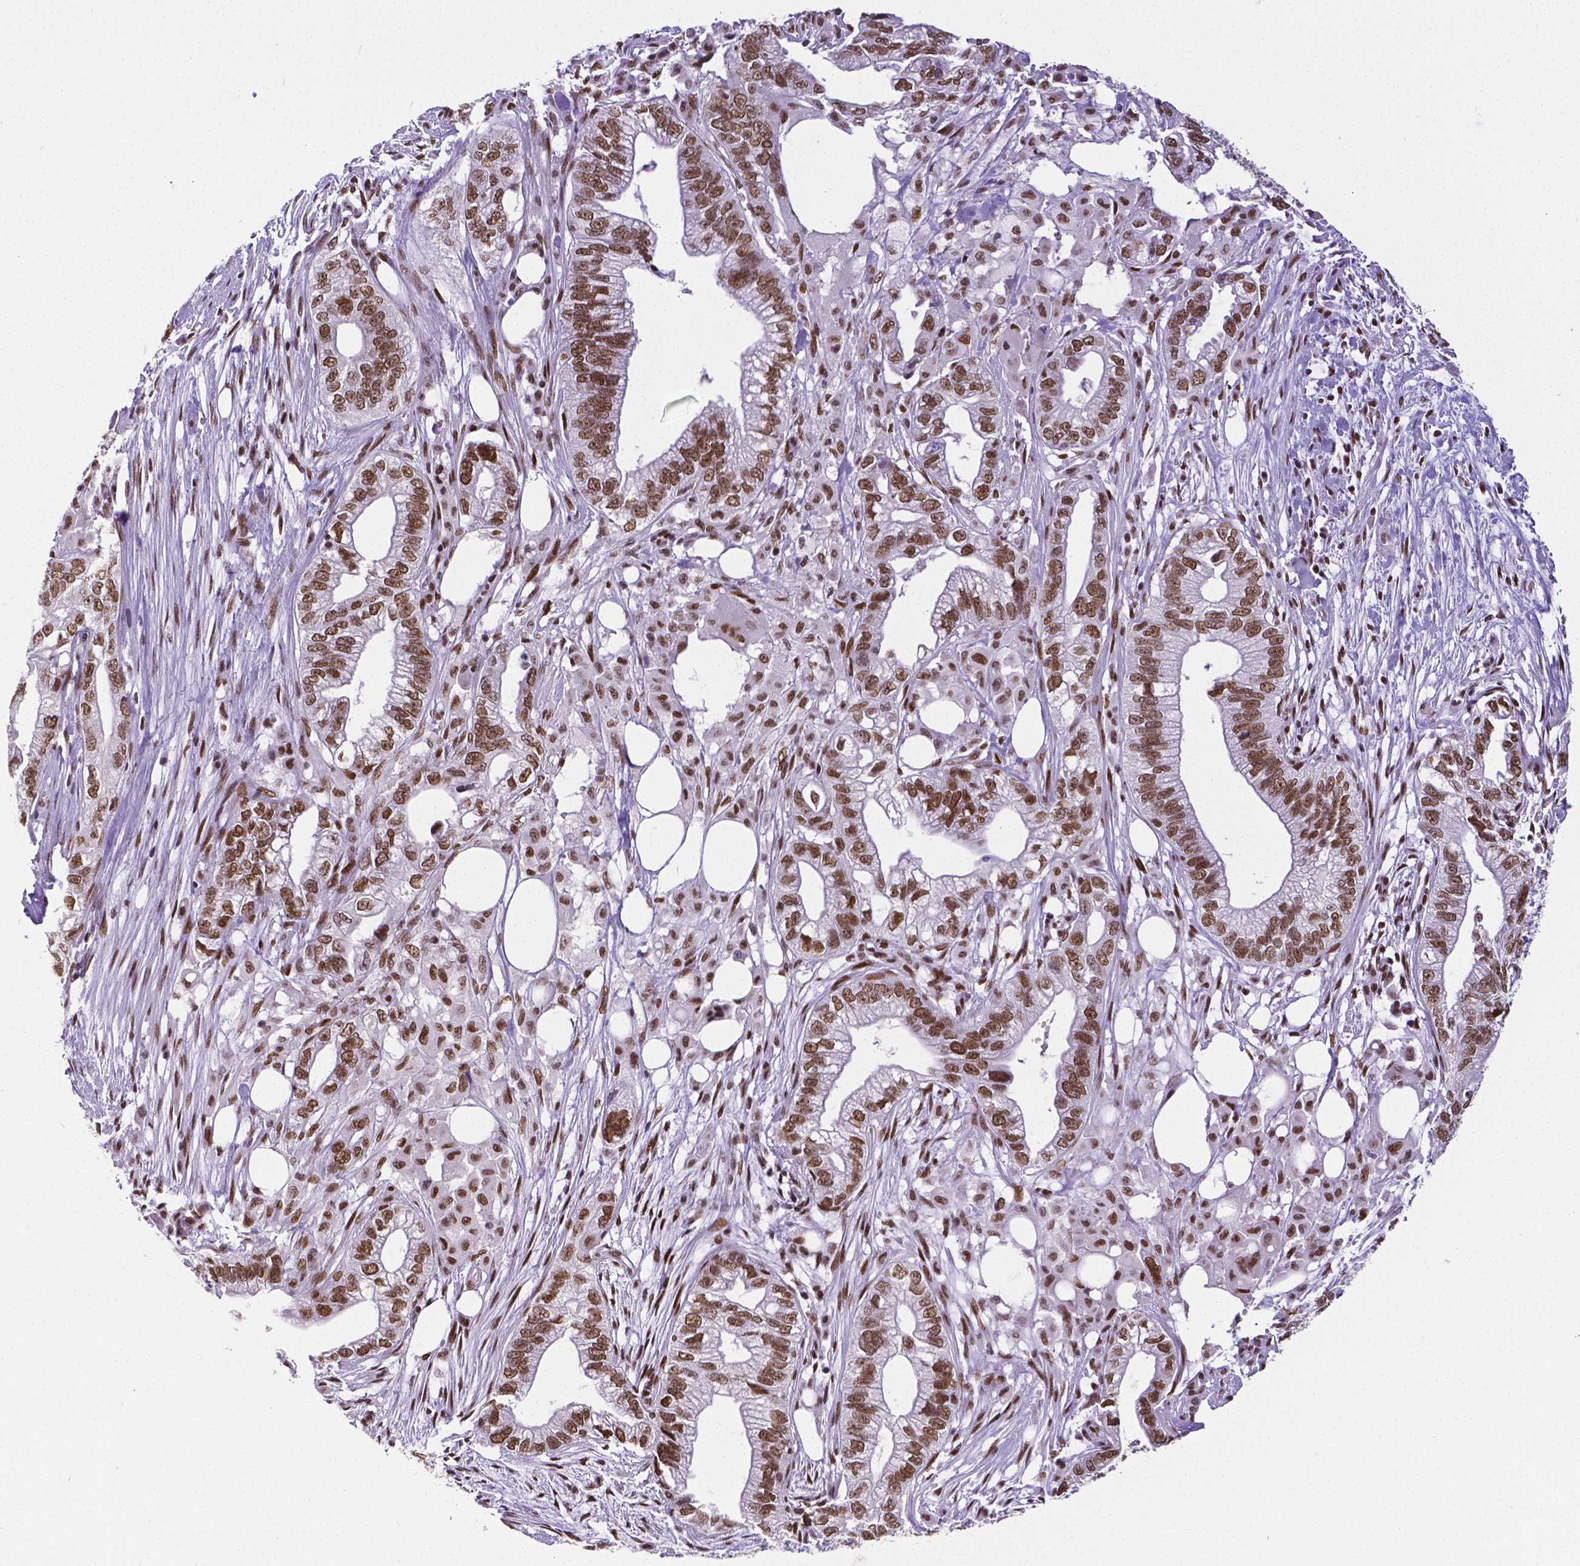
{"staining": {"intensity": "moderate", "quantity": ">75%", "location": "nuclear"}, "tissue": "pancreatic cancer", "cell_type": "Tumor cells", "image_type": "cancer", "snomed": [{"axis": "morphology", "description": "Adenocarcinoma, NOS"}, {"axis": "topography", "description": "Pancreas"}], "caption": "A histopathology image of pancreatic cancer (adenocarcinoma) stained for a protein demonstrates moderate nuclear brown staining in tumor cells.", "gene": "REST", "patient": {"sex": "male", "age": 70}}